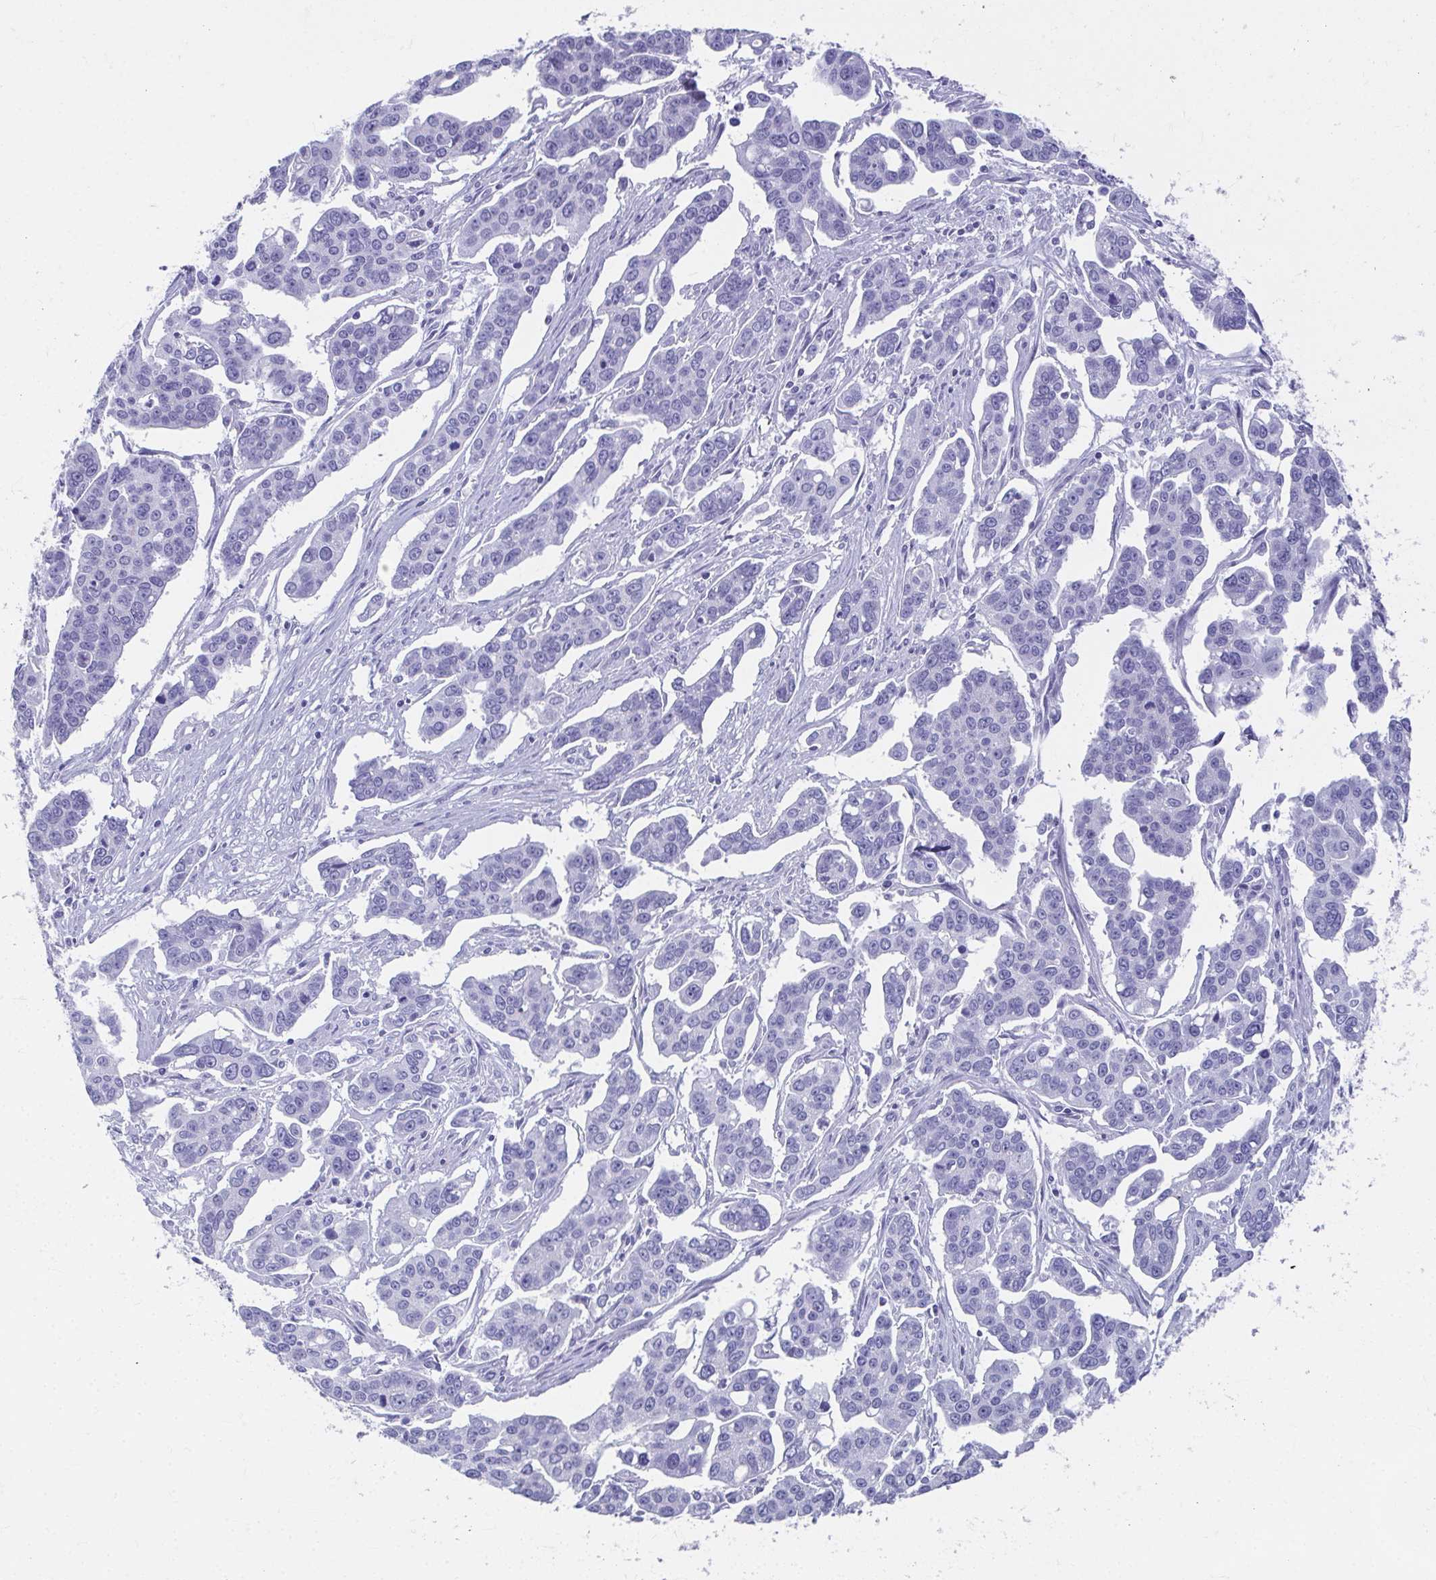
{"staining": {"intensity": "negative", "quantity": "none", "location": "none"}, "tissue": "ovarian cancer", "cell_type": "Tumor cells", "image_type": "cancer", "snomed": [{"axis": "morphology", "description": "Carcinoma, endometroid"}, {"axis": "topography", "description": "Ovary"}], "caption": "Tumor cells are negative for protein expression in human endometroid carcinoma (ovarian).", "gene": "GHRL", "patient": {"sex": "female", "age": 78}}